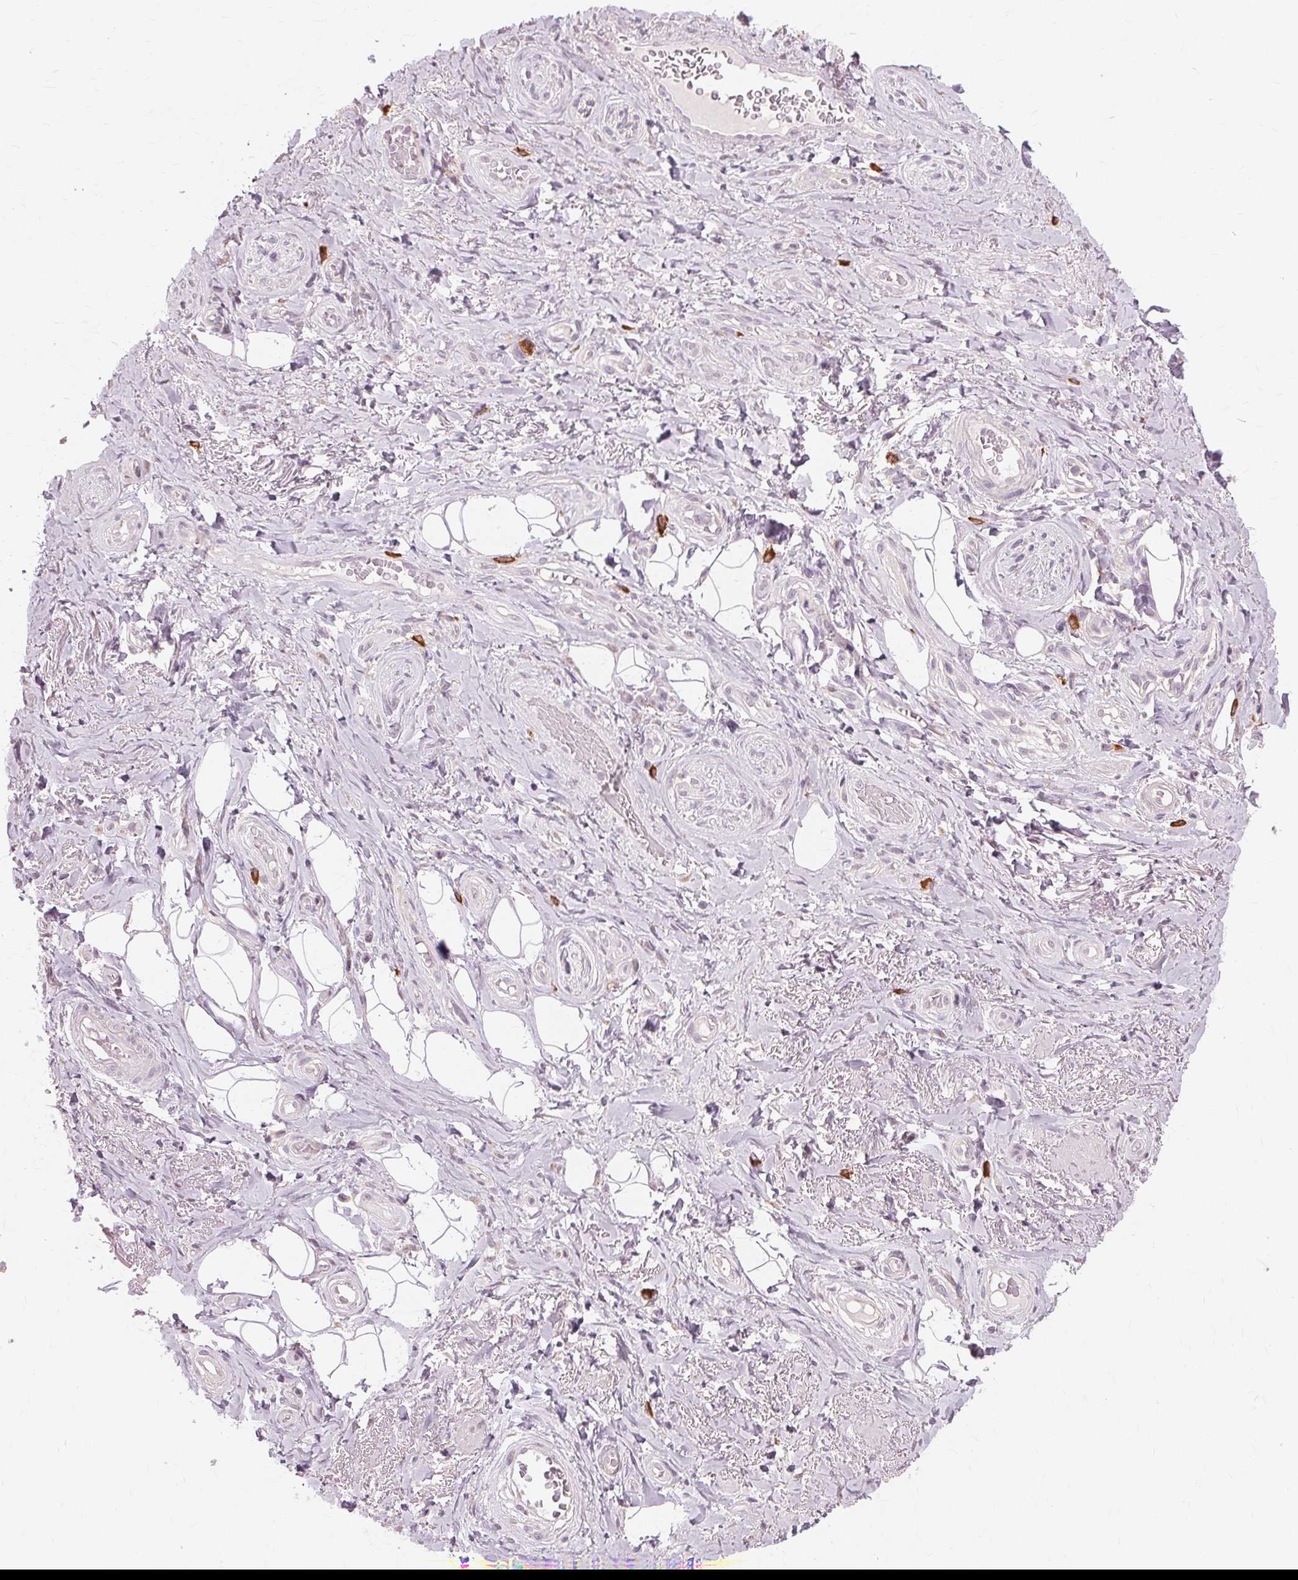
{"staining": {"intensity": "negative", "quantity": "none", "location": "none"}, "tissue": "adipose tissue", "cell_type": "Adipocytes", "image_type": "normal", "snomed": [{"axis": "morphology", "description": "Normal tissue, NOS"}, {"axis": "topography", "description": "Anal"}, {"axis": "topography", "description": "Peripheral nerve tissue"}], "caption": "High magnification brightfield microscopy of benign adipose tissue stained with DAB (3,3'-diaminobenzidine) (brown) and counterstained with hematoxylin (blue): adipocytes show no significant positivity. The staining is performed using DAB brown chromogen with nuclei counter-stained in using hematoxylin.", "gene": "SIGLEC6", "patient": {"sex": "male", "age": 53}}